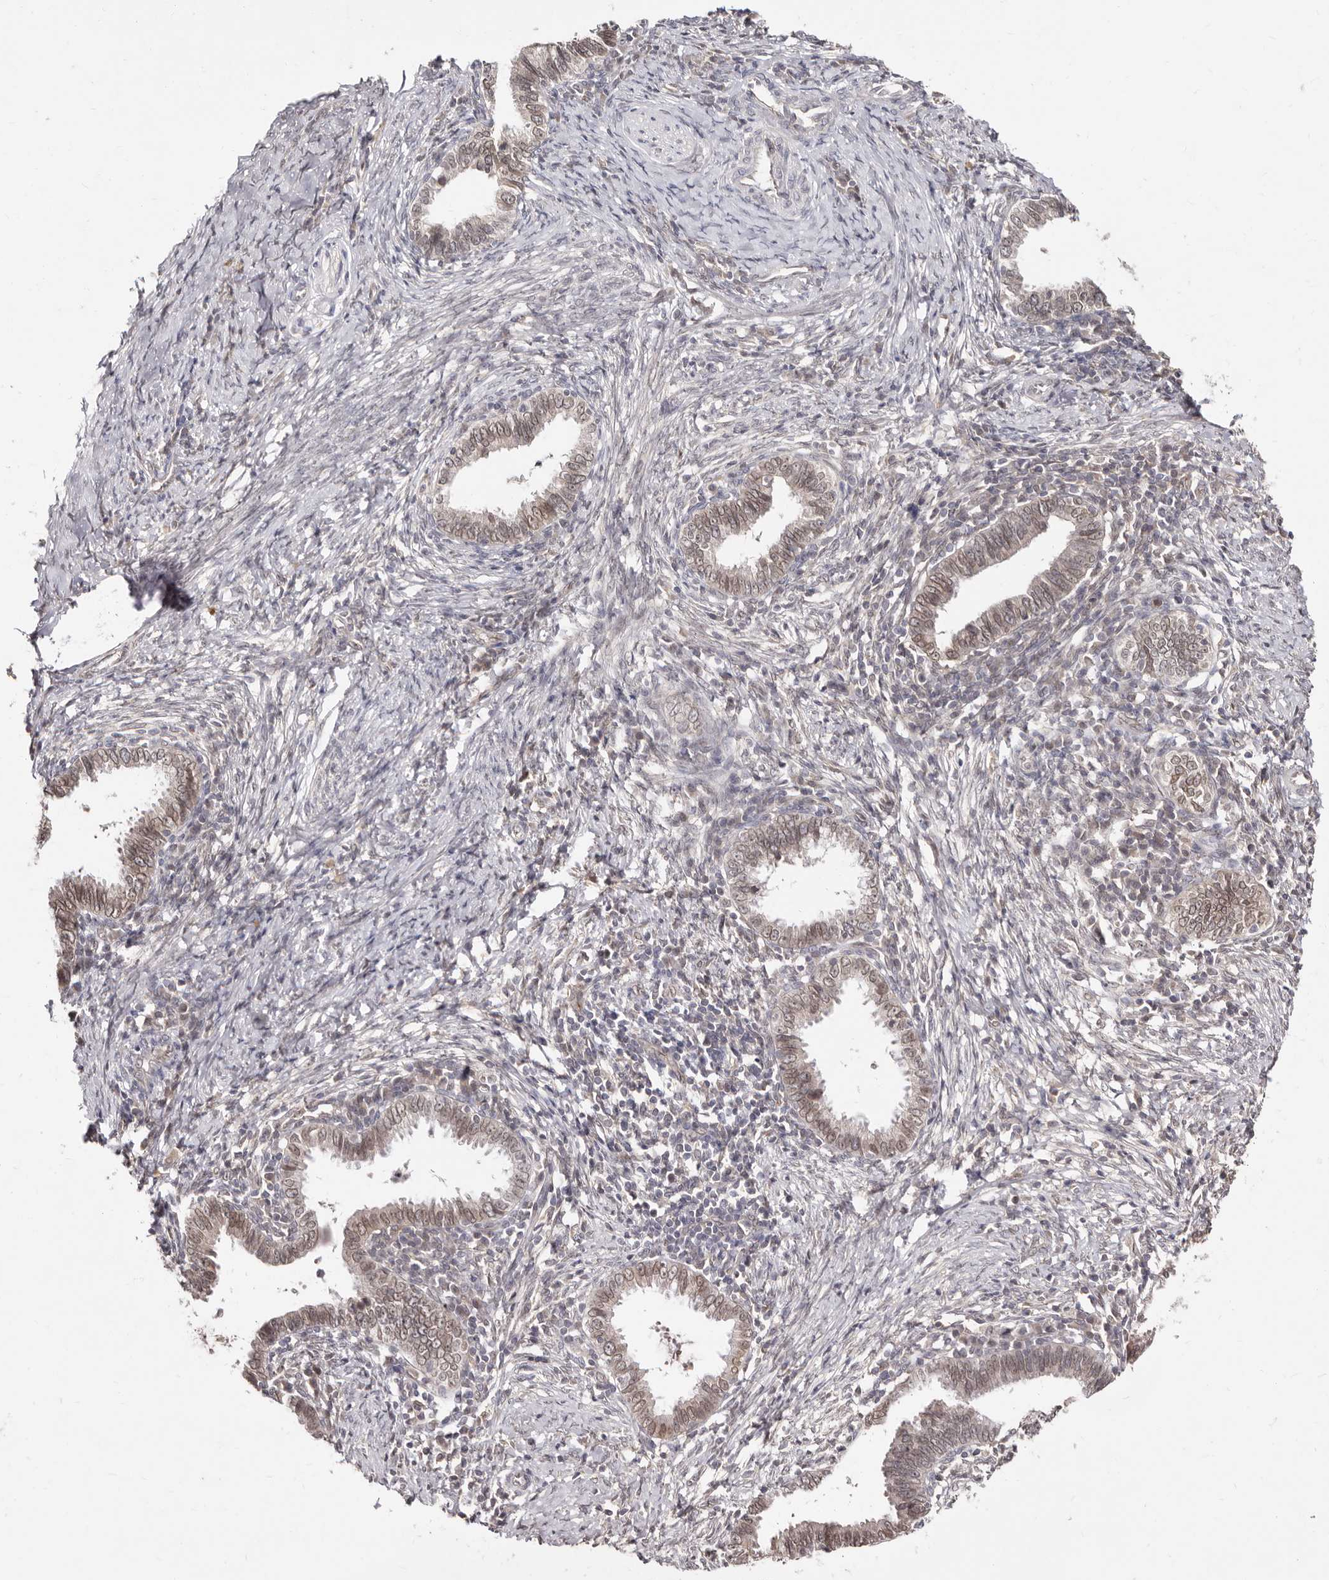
{"staining": {"intensity": "moderate", "quantity": ">75%", "location": "nuclear"}, "tissue": "cervical cancer", "cell_type": "Tumor cells", "image_type": "cancer", "snomed": [{"axis": "morphology", "description": "Adenocarcinoma, NOS"}, {"axis": "topography", "description": "Cervix"}], "caption": "Immunohistochemistry (IHC) of human adenocarcinoma (cervical) displays medium levels of moderate nuclear positivity in approximately >75% of tumor cells.", "gene": "LCORL", "patient": {"sex": "female", "age": 36}}